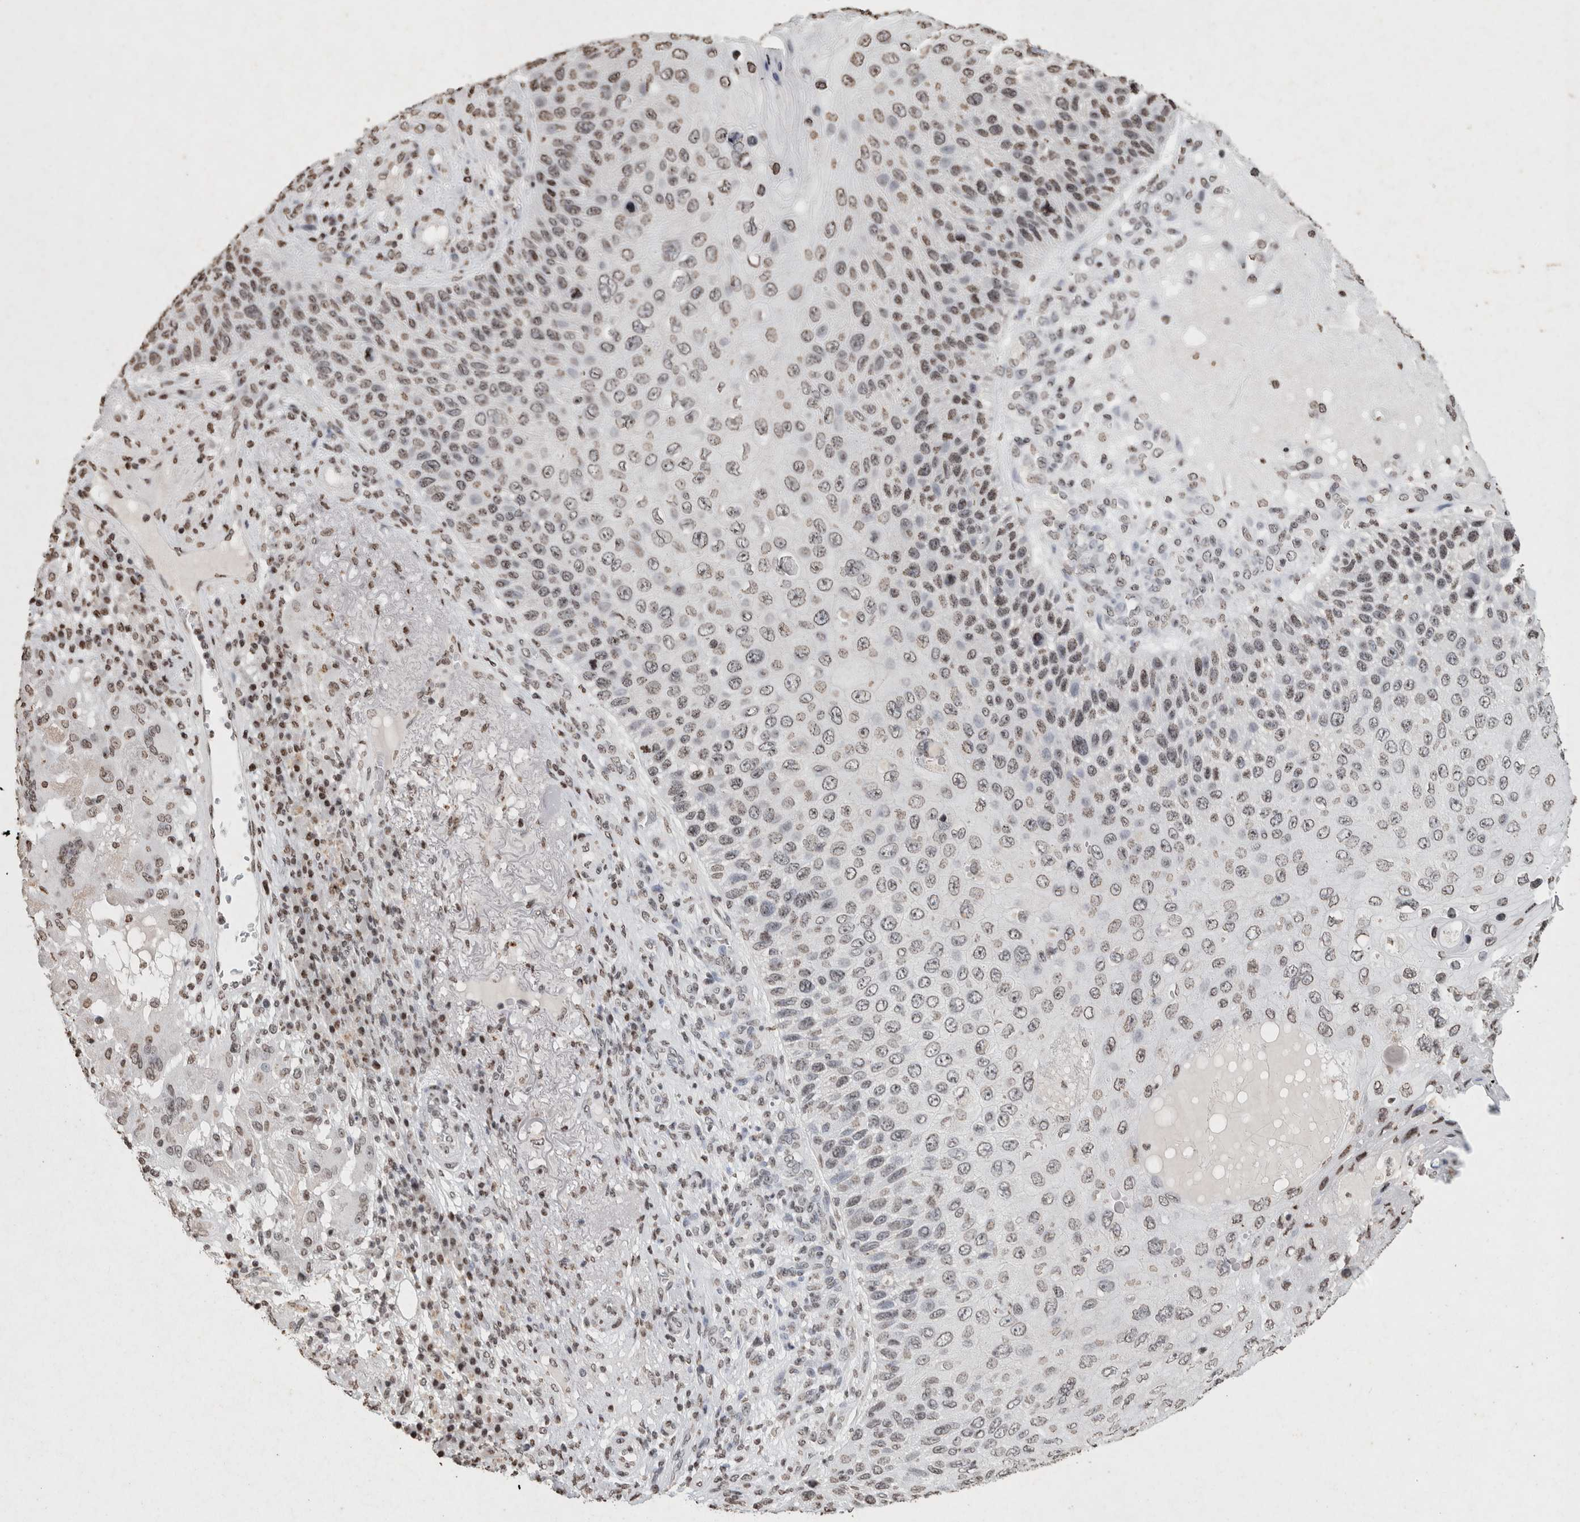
{"staining": {"intensity": "weak", "quantity": ">75%", "location": "nuclear"}, "tissue": "skin cancer", "cell_type": "Tumor cells", "image_type": "cancer", "snomed": [{"axis": "morphology", "description": "Squamous cell carcinoma, NOS"}, {"axis": "topography", "description": "Skin"}], "caption": "Protein staining displays weak nuclear positivity in about >75% of tumor cells in skin cancer (squamous cell carcinoma).", "gene": "CNTN1", "patient": {"sex": "female", "age": 88}}